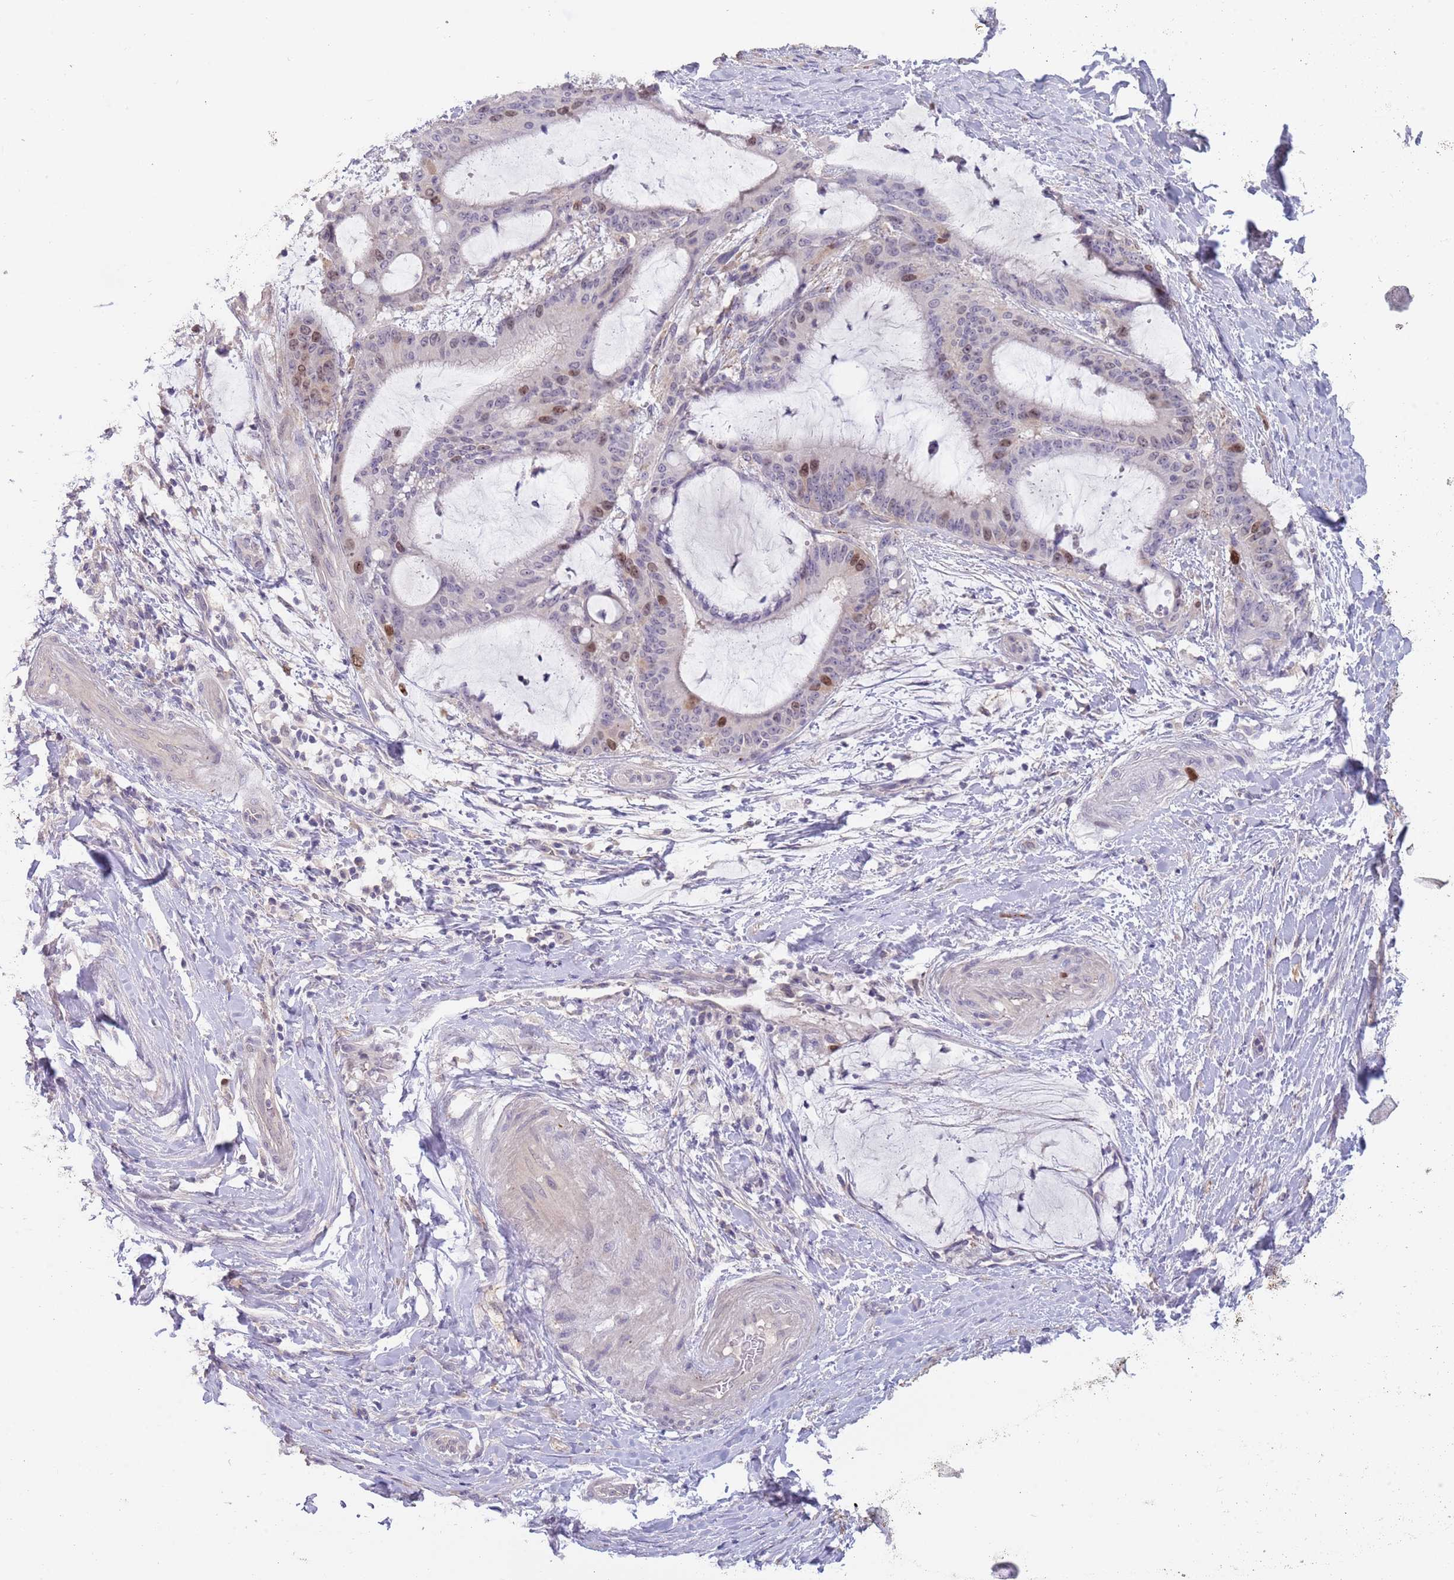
{"staining": {"intensity": "moderate", "quantity": "<25%", "location": "nuclear"}, "tissue": "liver cancer", "cell_type": "Tumor cells", "image_type": "cancer", "snomed": [{"axis": "morphology", "description": "Normal tissue, NOS"}, {"axis": "morphology", "description": "Cholangiocarcinoma"}, {"axis": "topography", "description": "Liver"}, {"axis": "topography", "description": "Peripheral nerve tissue"}], "caption": "Human liver cancer stained with a protein marker shows moderate staining in tumor cells.", "gene": "PIMREG", "patient": {"sex": "female", "age": 73}}